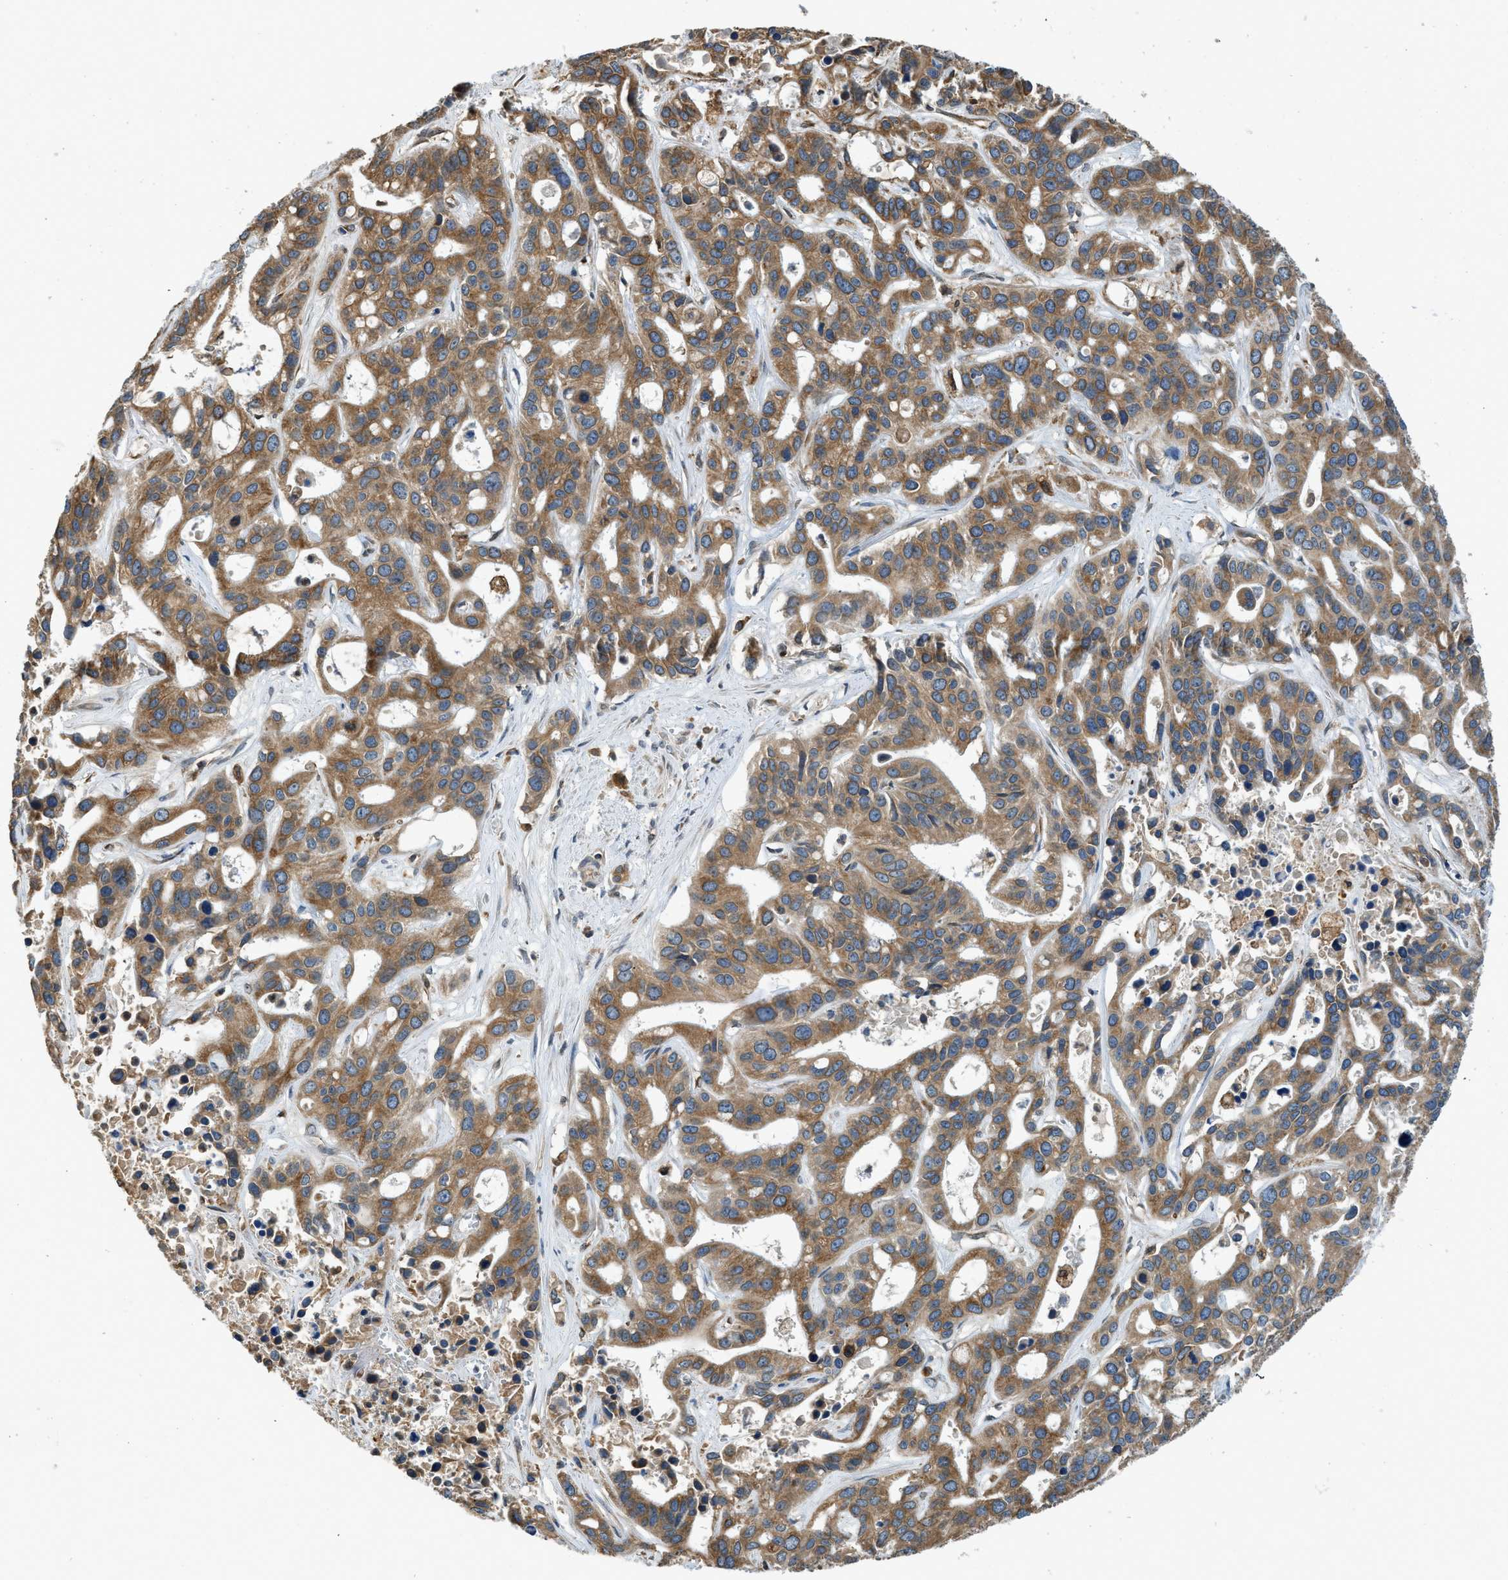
{"staining": {"intensity": "moderate", "quantity": ">75%", "location": "cytoplasmic/membranous"}, "tissue": "liver cancer", "cell_type": "Tumor cells", "image_type": "cancer", "snomed": [{"axis": "morphology", "description": "Cholangiocarcinoma"}, {"axis": "topography", "description": "Liver"}], "caption": "A high-resolution image shows immunohistochemistry staining of cholangiocarcinoma (liver), which displays moderate cytoplasmic/membranous positivity in approximately >75% of tumor cells.", "gene": "BCAP31", "patient": {"sex": "female", "age": 65}}